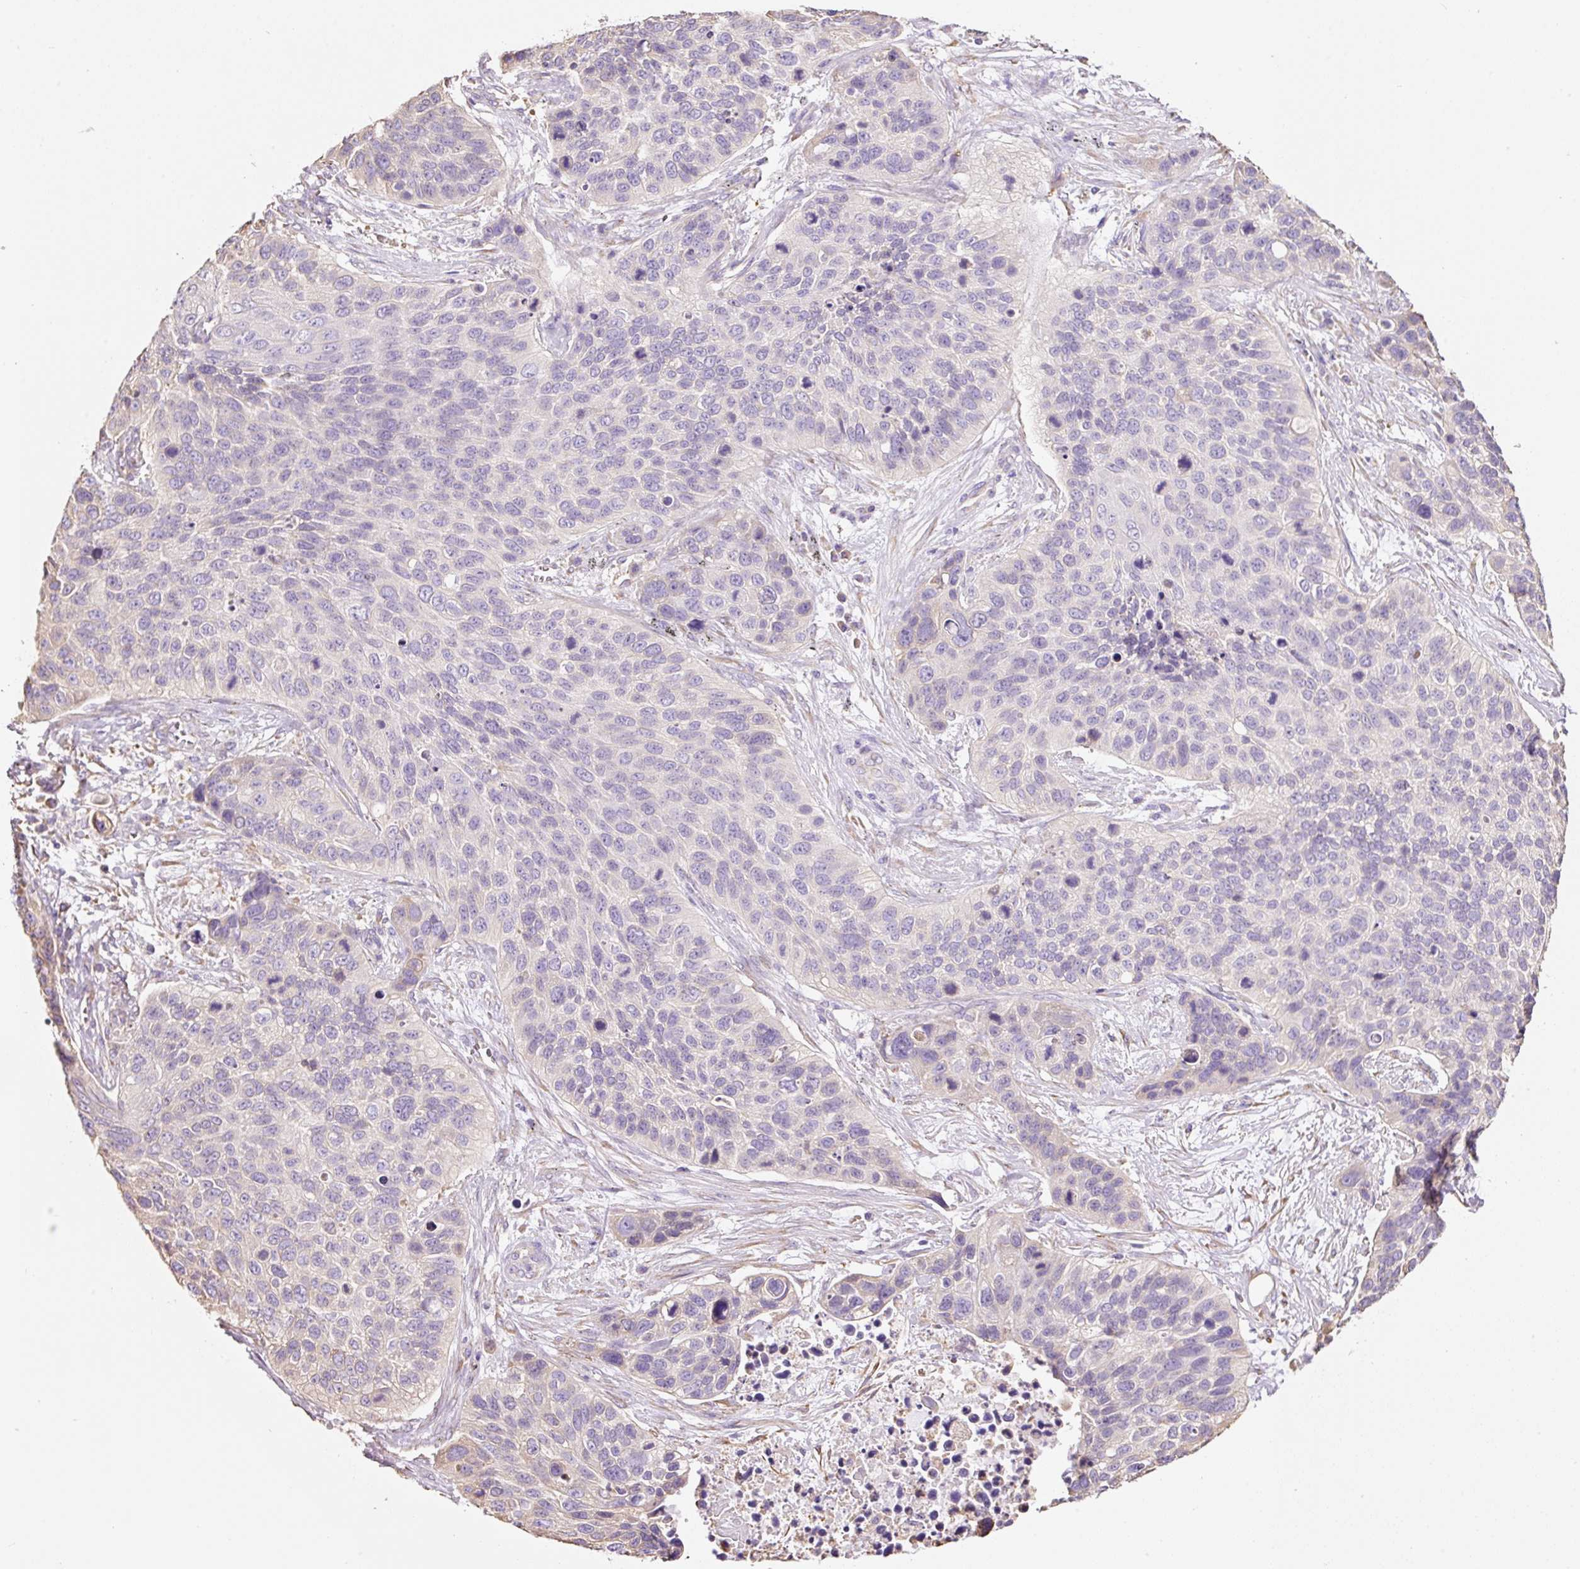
{"staining": {"intensity": "negative", "quantity": "none", "location": "none"}, "tissue": "lung cancer", "cell_type": "Tumor cells", "image_type": "cancer", "snomed": [{"axis": "morphology", "description": "Squamous cell carcinoma, NOS"}, {"axis": "topography", "description": "Lung"}], "caption": "Immunohistochemistry image of squamous cell carcinoma (lung) stained for a protein (brown), which reveals no staining in tumor cells. (Brightfield microscopy of DAB immunohistochemistry (IHC) at high magnification).", "gene": "GCG", "patient": {"sex": "male", "age": 62}}